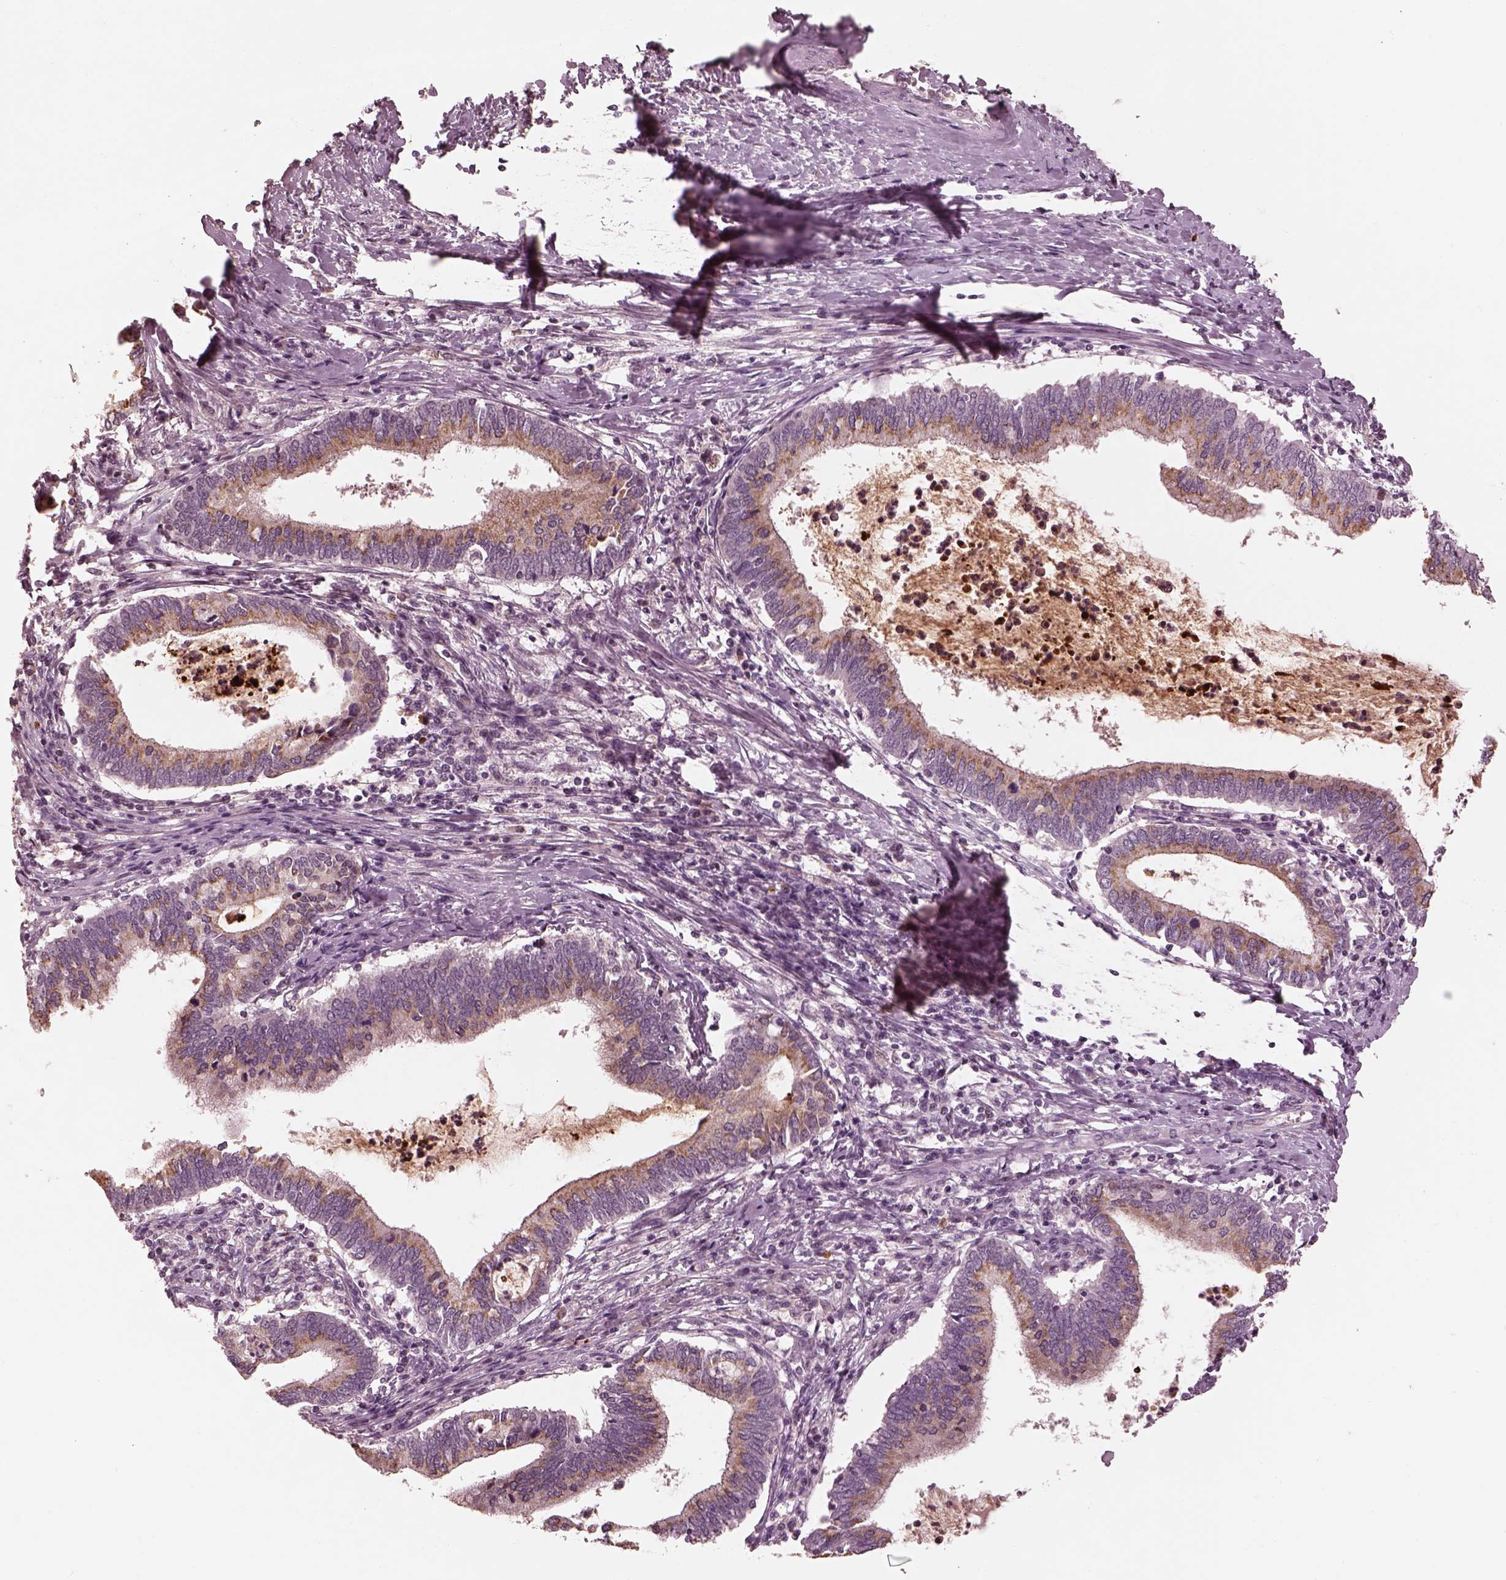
{"staining": {"intensity": "moderate", "quantity": "<25%", "location": "cytoplasmic/membranous"}, "tissue": "cervical cancer", "cell_type": "Tumor cells", "image_type": "cancer", "snomed": [{"axis": "morphology", "description": "Adenocarcinoma, NOS"}, {"axis": "topography", "description": "Cervix"}], "caption": "The photomicrograph exhibits staining of cervical cancer, revealing moderate cytoplasmic/membranous protein expression (brown color) within tumor cells. Using DAB (brown) and hematoxylin (blue) stains, captured at high magnification using brightfield microscopy.", "gene": "KCNA2", "patient": {"sex": "female", "age": 42}}